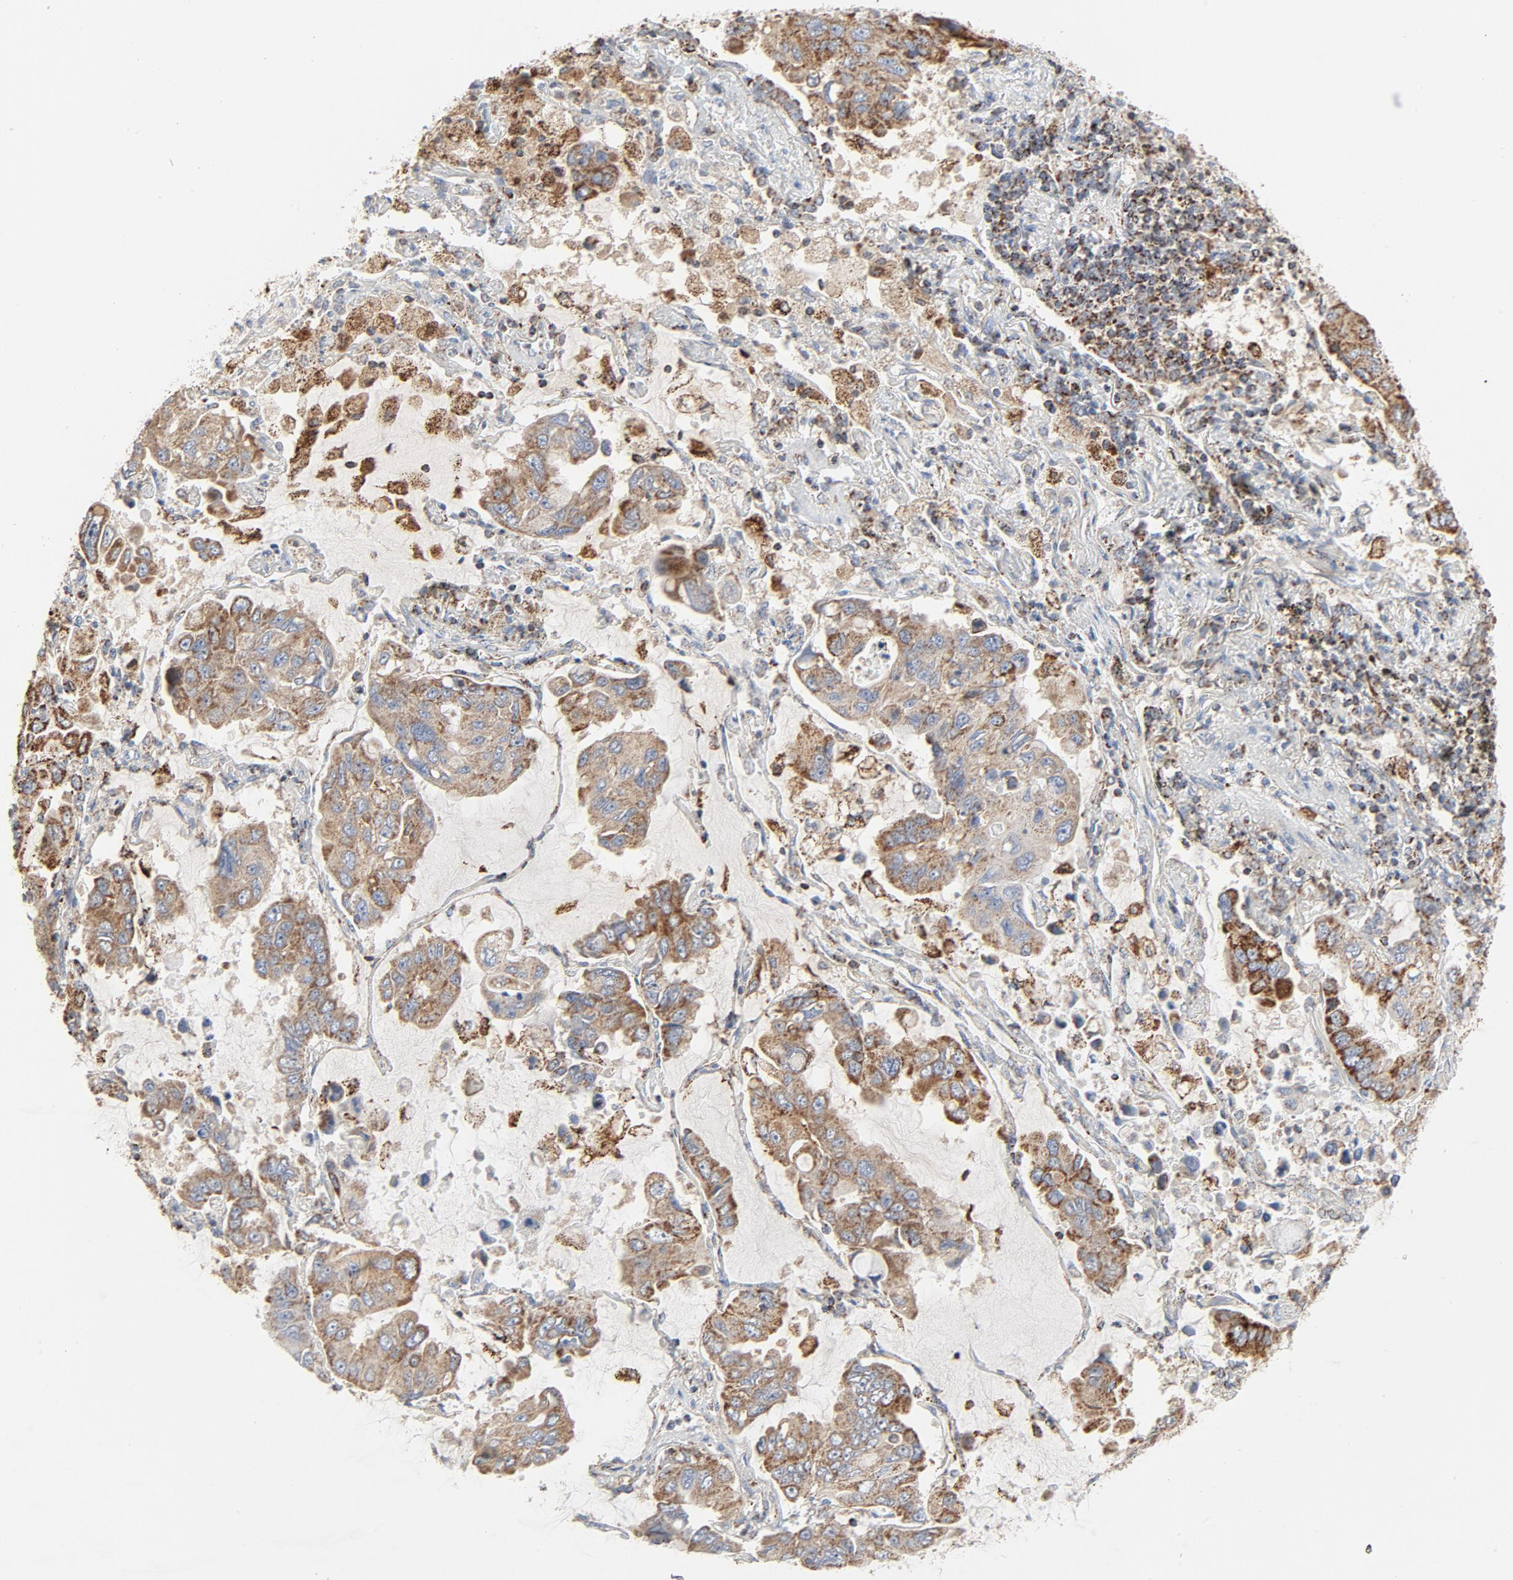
{"staining": {"intensity": "moderate", "quantity": ">75%", "location": "cytoplasmic/membranous"}, "tissue": "lung cancer", "cell_type": "Tumor cells", "image_type": "cancer", "snomed": [{"axis": "morphology", "description": "Adenocarcinoma, NOS"}, {"axis": "topography", "description": "Lung"}], "caption": "There is medium levels of moderate cytoplasmic/membranous staining in tumor cells of adenocarcinoma (lung), as demonstrated by immunohistochemical staining (brown color).", "gene": "SETD3", "patient": {"sex": "male", "age": 64}}